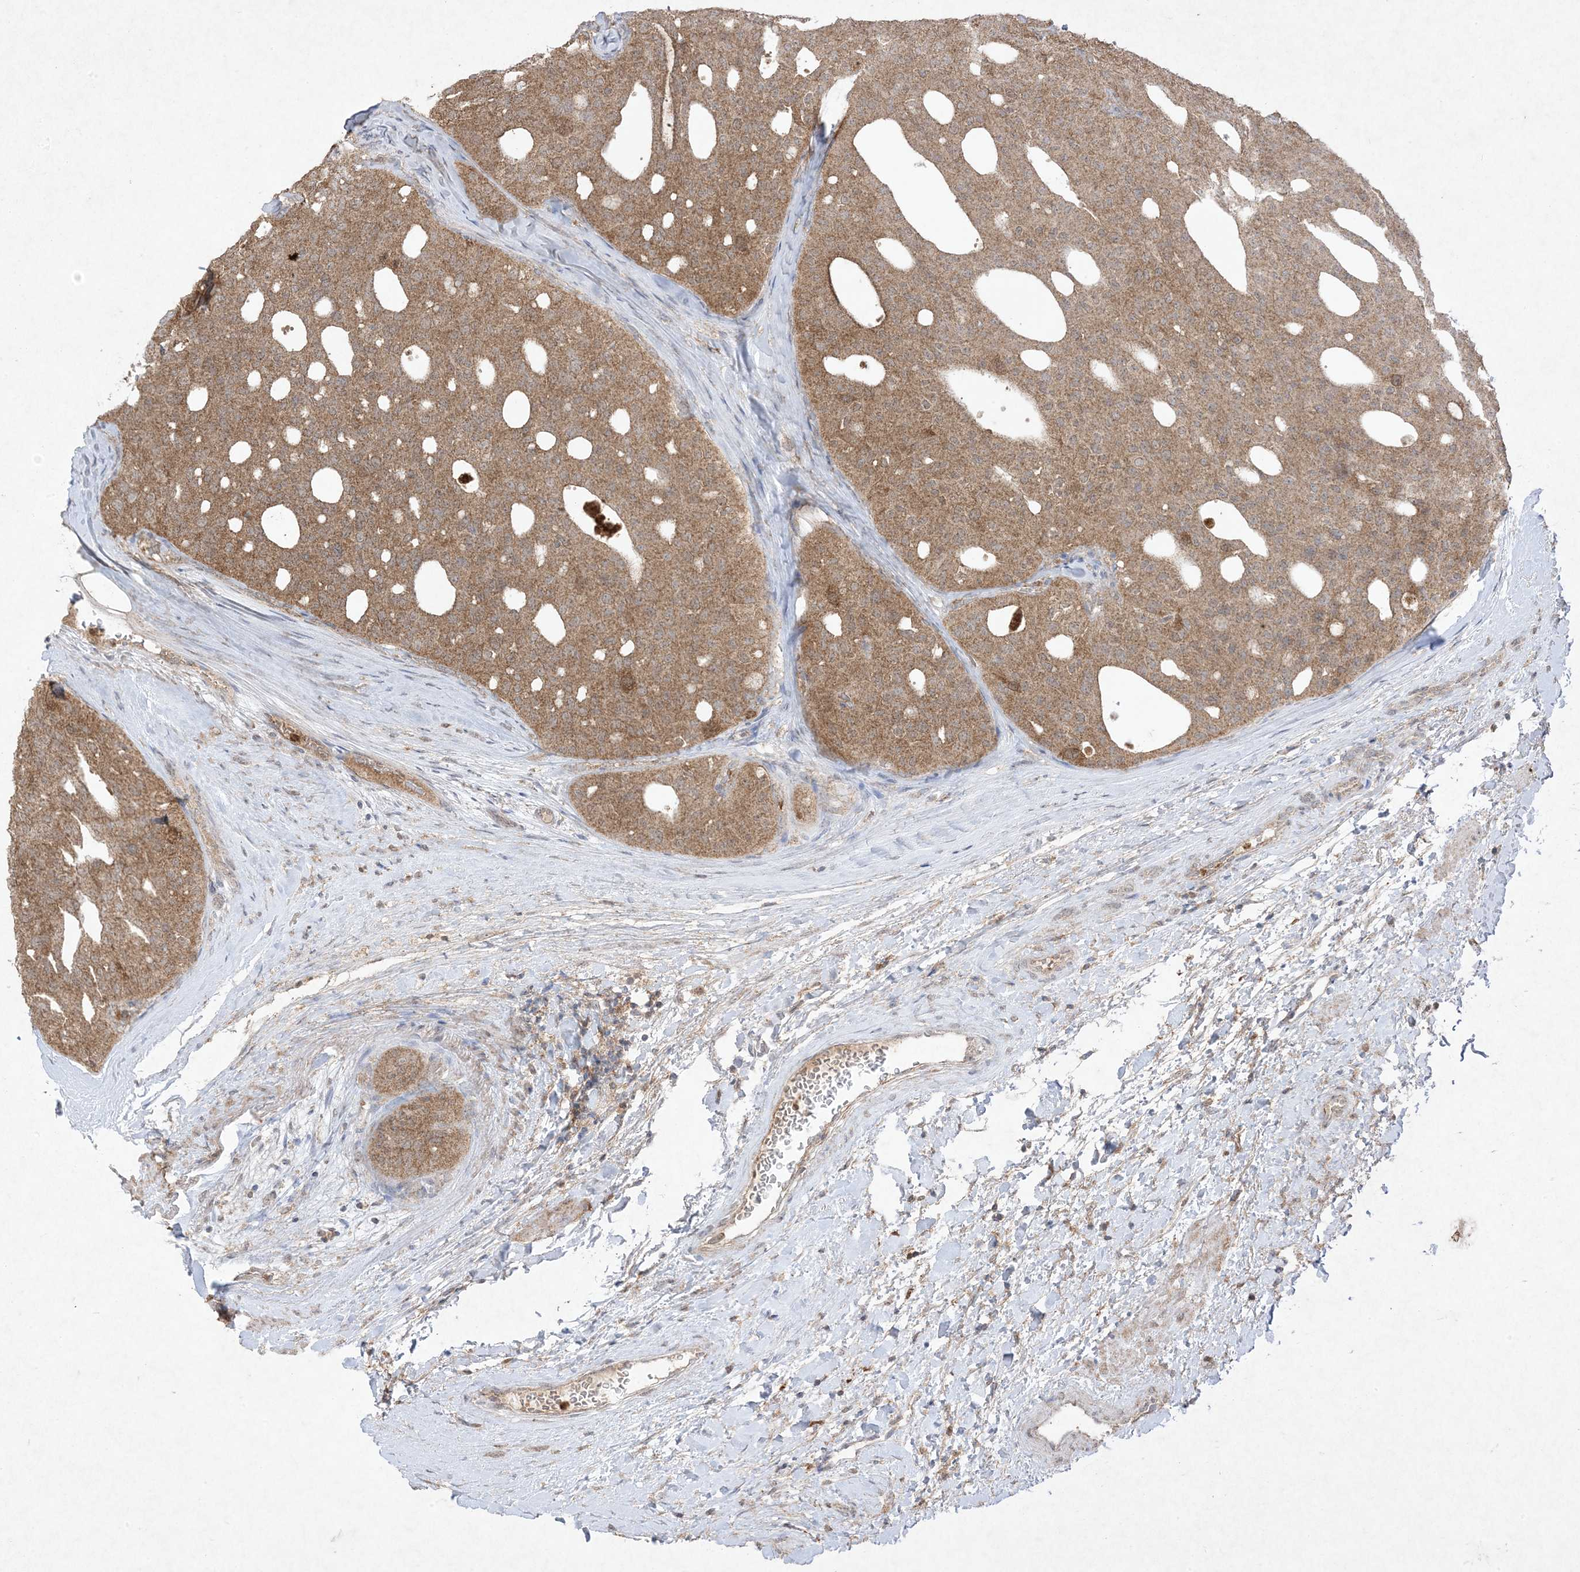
{"staining": {"intensity": "moderate", "quantity": ">75%", "location": "cytoplasmic/membranous"}, "tissue": "thyroid cancer", "cell_type": "Tumor cells", "image_type": "cancer", "snomed": [{"axis": "morphology", "description": "Follicular adenoma carcinoma, NOS"}, {"axis": "topography", "description": "Thyroid gland"}], "caption": "Human thyroid cancer (follicular adenoma carcinoma) stained with a protein marker shows moderate staining in tumor cells.", "gene": "UBE2C", "patient": {"sex": "male", "age": 75}}